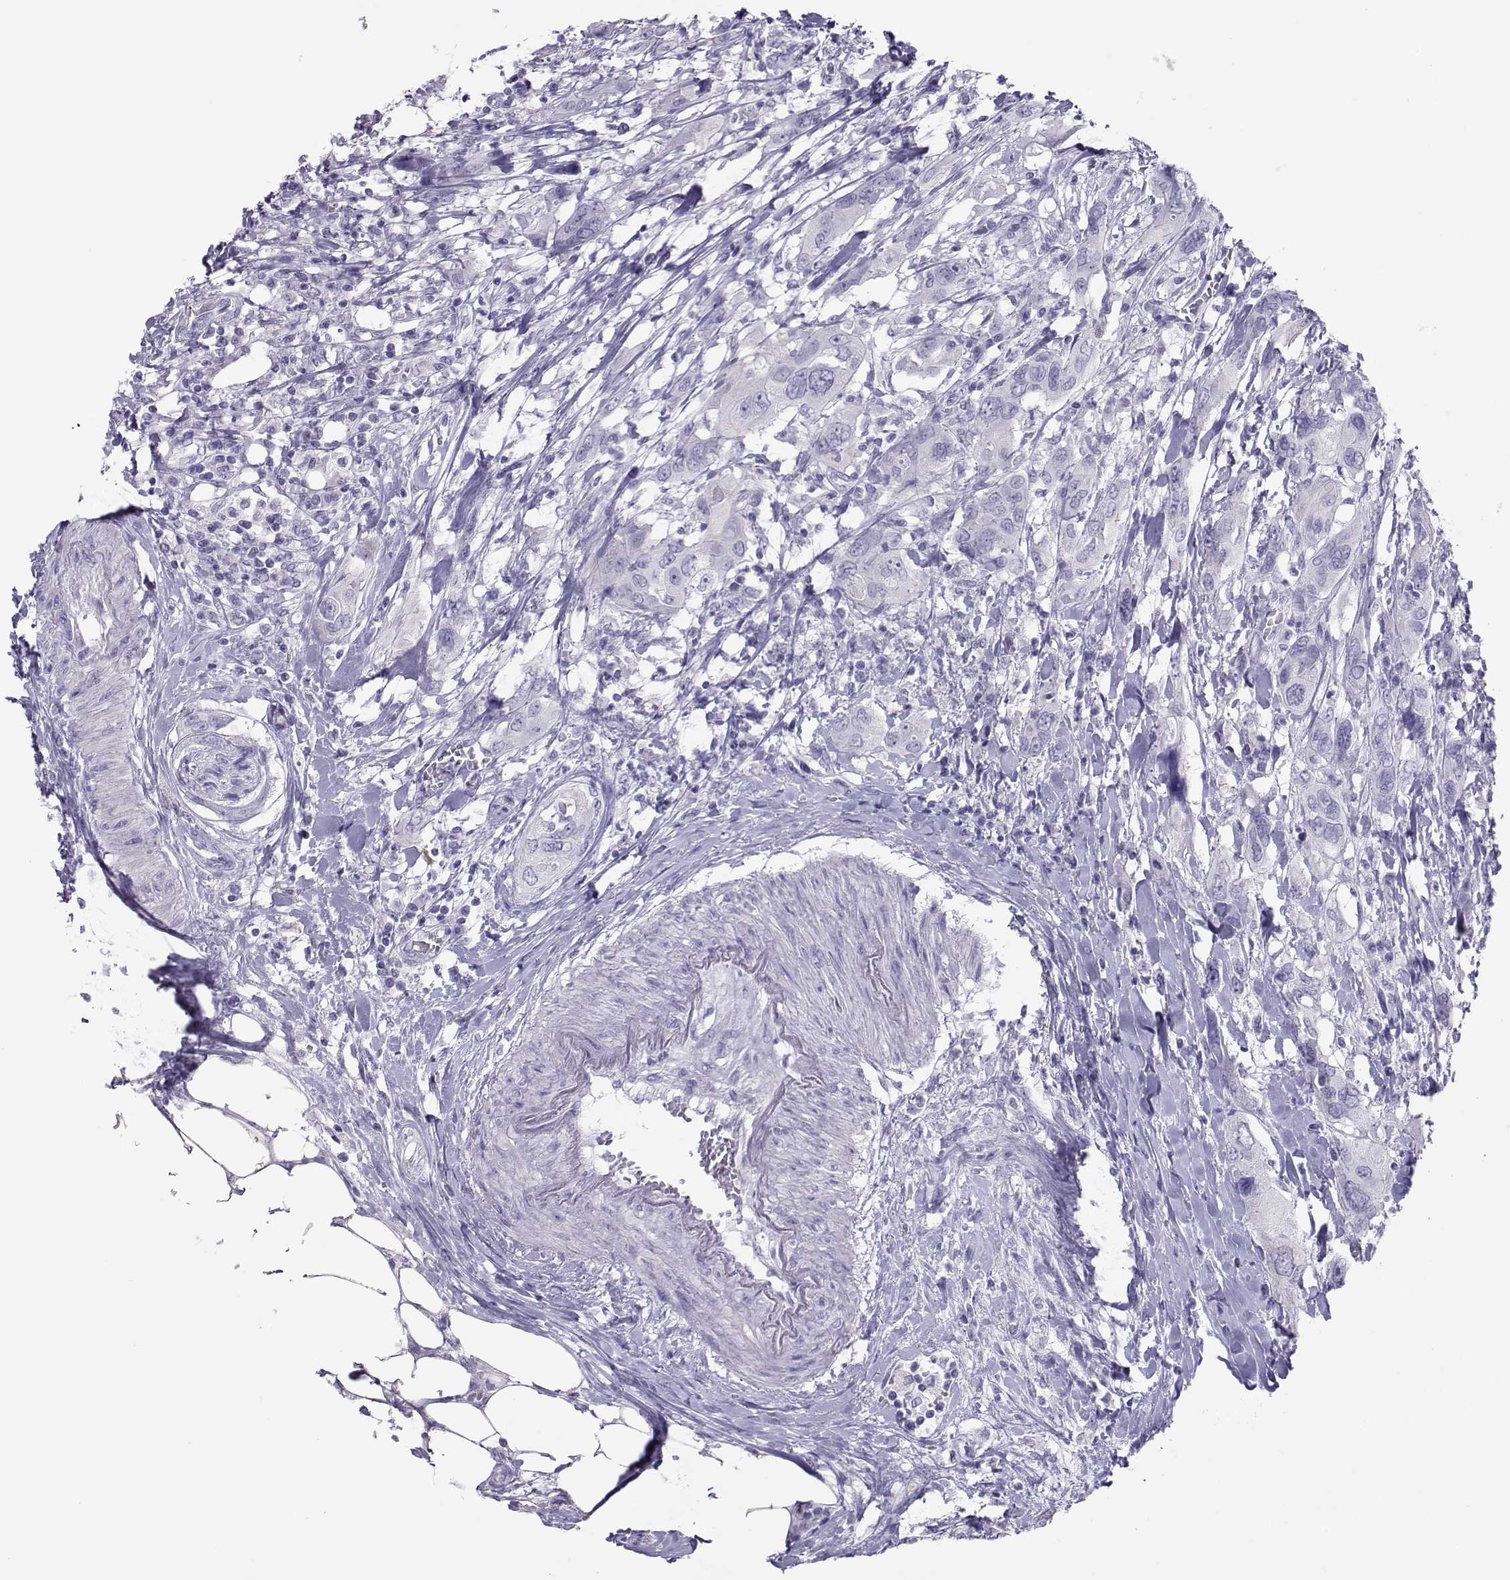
{"staining": {"intensity": "negative", "quantity": "none", "location": "none"}, "tissue": "urothelial cancer", "cell_type": "Tumor cells", "image_type": "cancer", "snomed": [{"axis": "morphology", "description": "Urothelial carcinoma, NOS"}, {"axis": "morphology", "description": "Urothelial carcinoma, High grade"}, {"axis": "topography", "description": "Urinary bladder"}], "caption": "Urothelial carcinoma (high-grade) was stained to show a protein in brown. There is no significant positivity in tumor cells. (DAB (3,3'-diaminobenzidine) immunohistochemistry (IHC) visualized using brightfield microscopy, high magnification).", "gene": "TRPM7", "patient": {"sex": "male", "age": 63}}